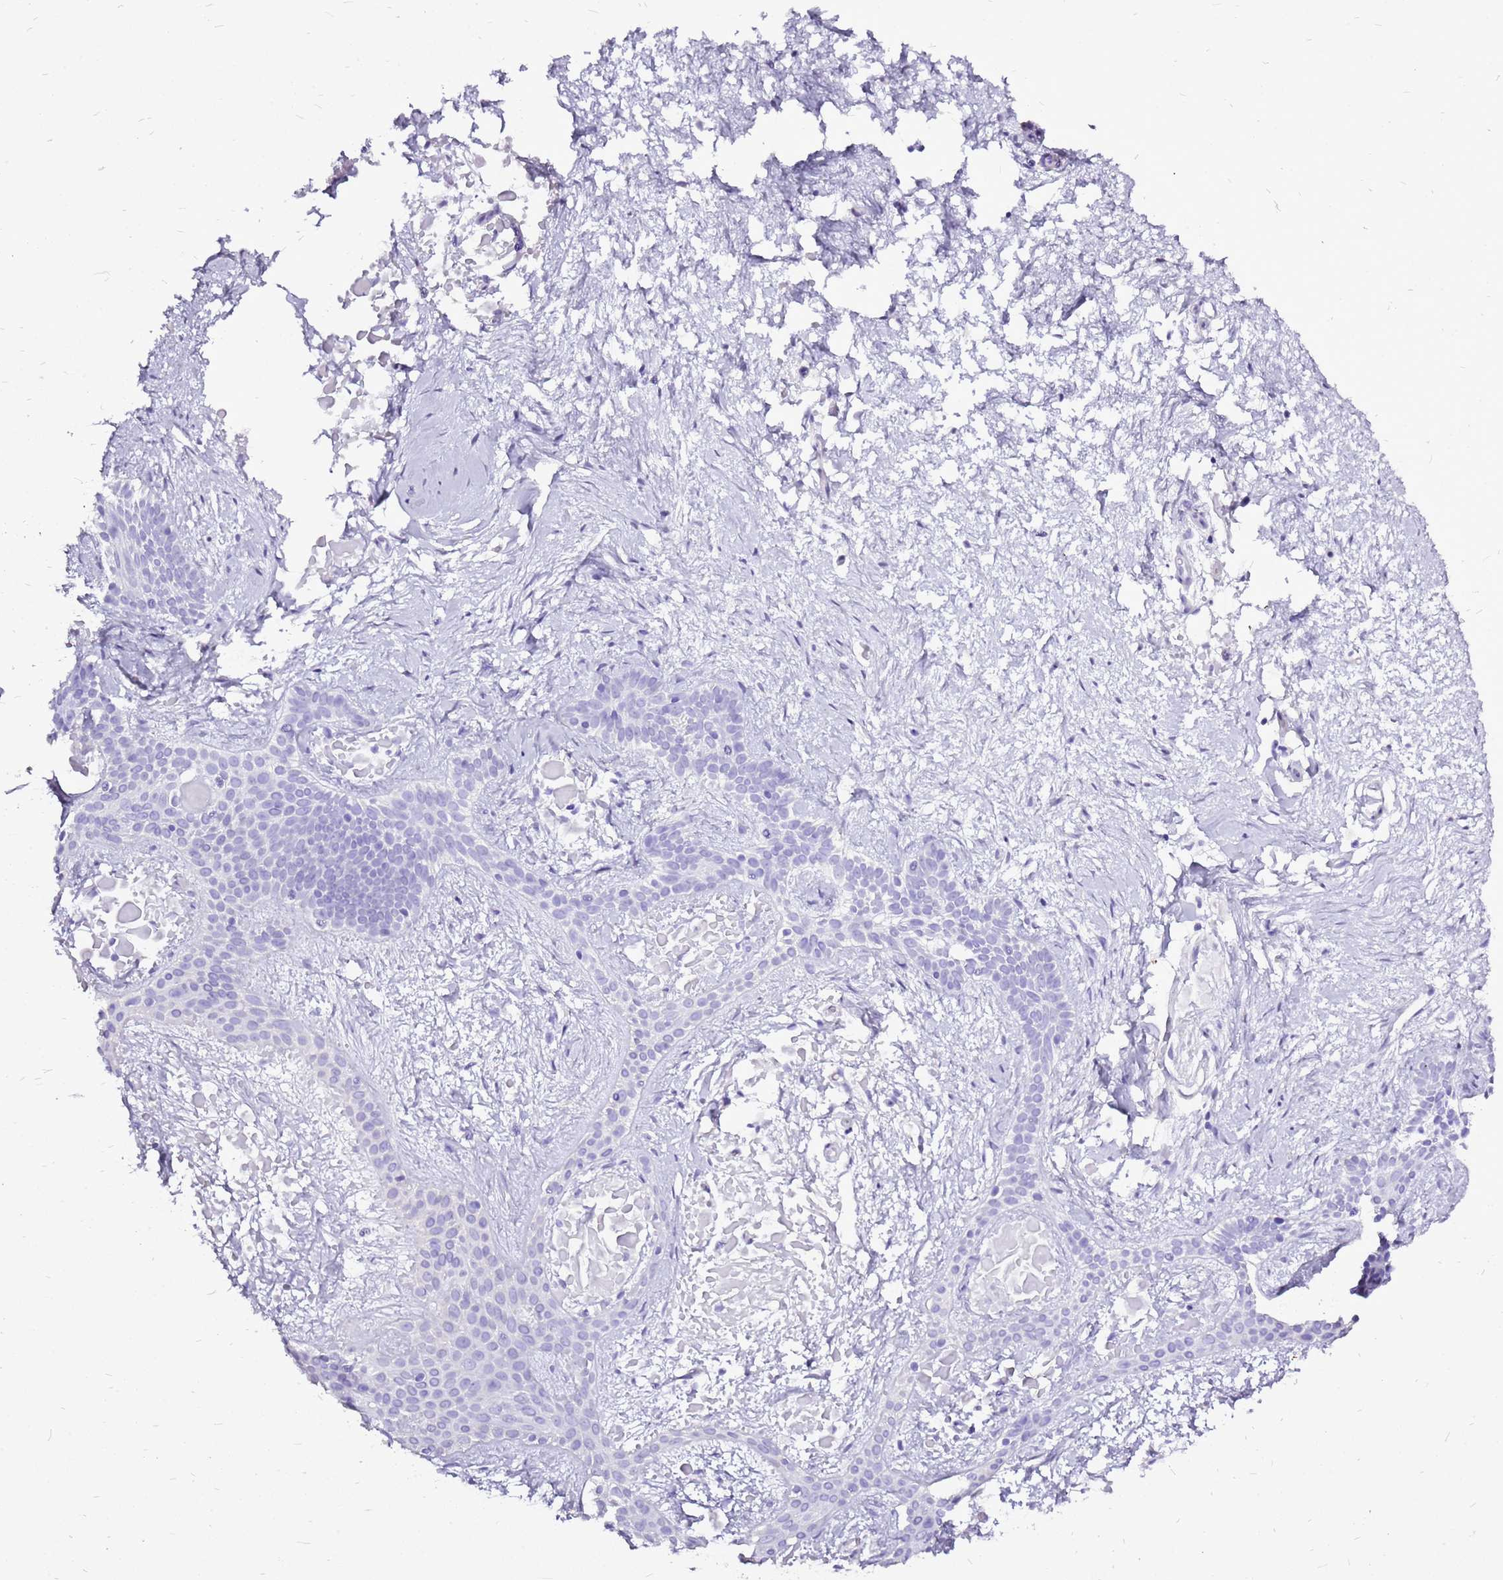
{"staining": {"intensity": "negative", "quantity": "none", "location": "none"}, "tissue": "skin cancer", "cell_type": "Tumor cells", "image_type": "cancer", "snomed": [{"axis": "morphology", "description": "Basal cell carcinoma"}, {"axis": "topography", "description": "Skin"}], "caption": "Immunohistochemical staining of human skin basal cell carcinoma exhibits no significant staining in tumor cells.", "gene": "ACSS3", "patient": {"sex": "male", "age": 78}}